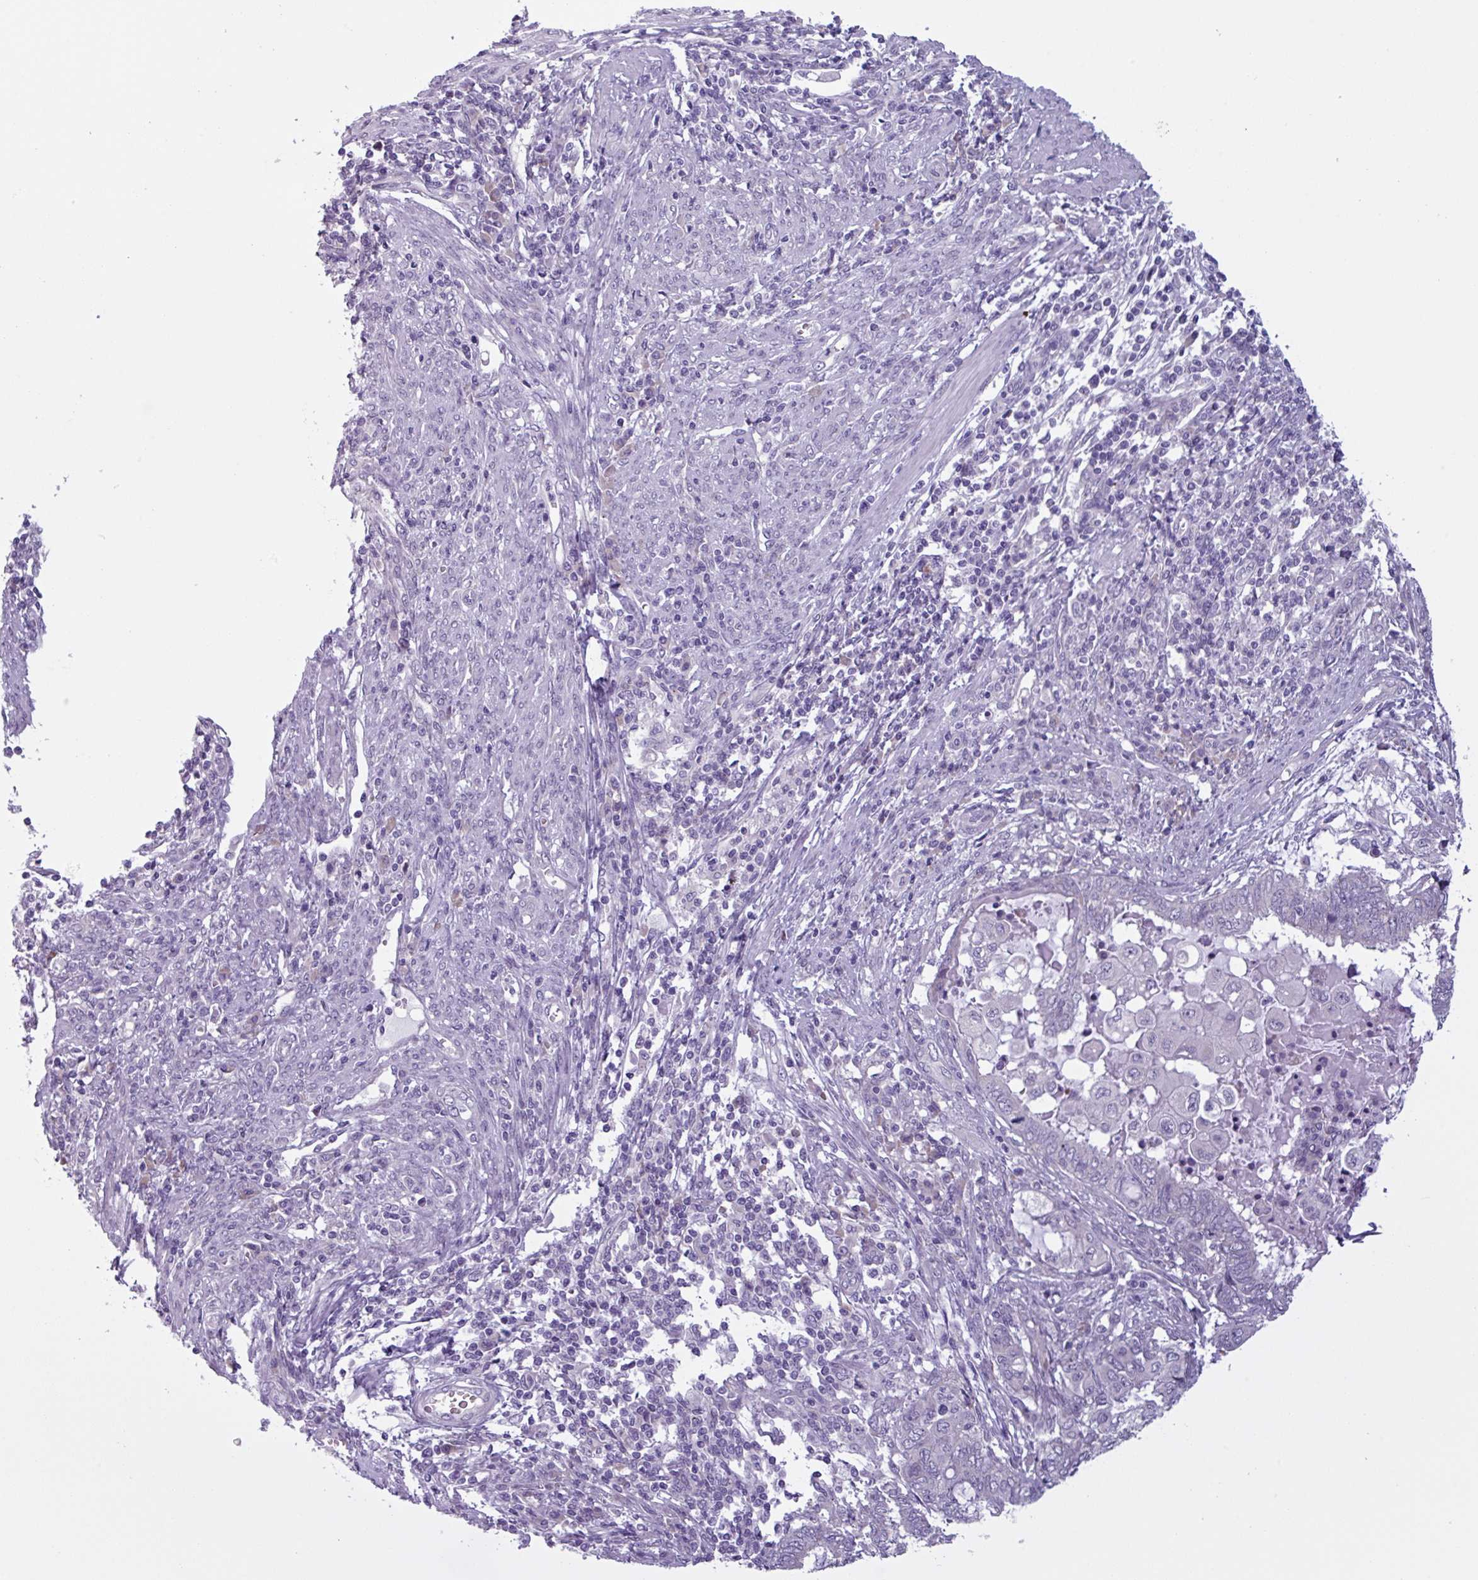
{"staining": {"intensity": "negative", "quantity": "none", "location": "none"}, "tissue": "endometrial cancer", "cell_type": "Tumor cells", "image_type": "cancer", "snomed": [{"axis": "morphology", "description": "Adenocarcinoma, NOS"}, {"axis": "topography", "description": "Uterus"}, {"axis": "topography", "description": "Endometrium"}], "caption": "Immunohistochemical staining of endometrial cancer (adenocarcinoma) demonstrates no significant positivity in tumor cells.", "gene": "C20orf27", "patient": {"sex": "female", "age": 70}}